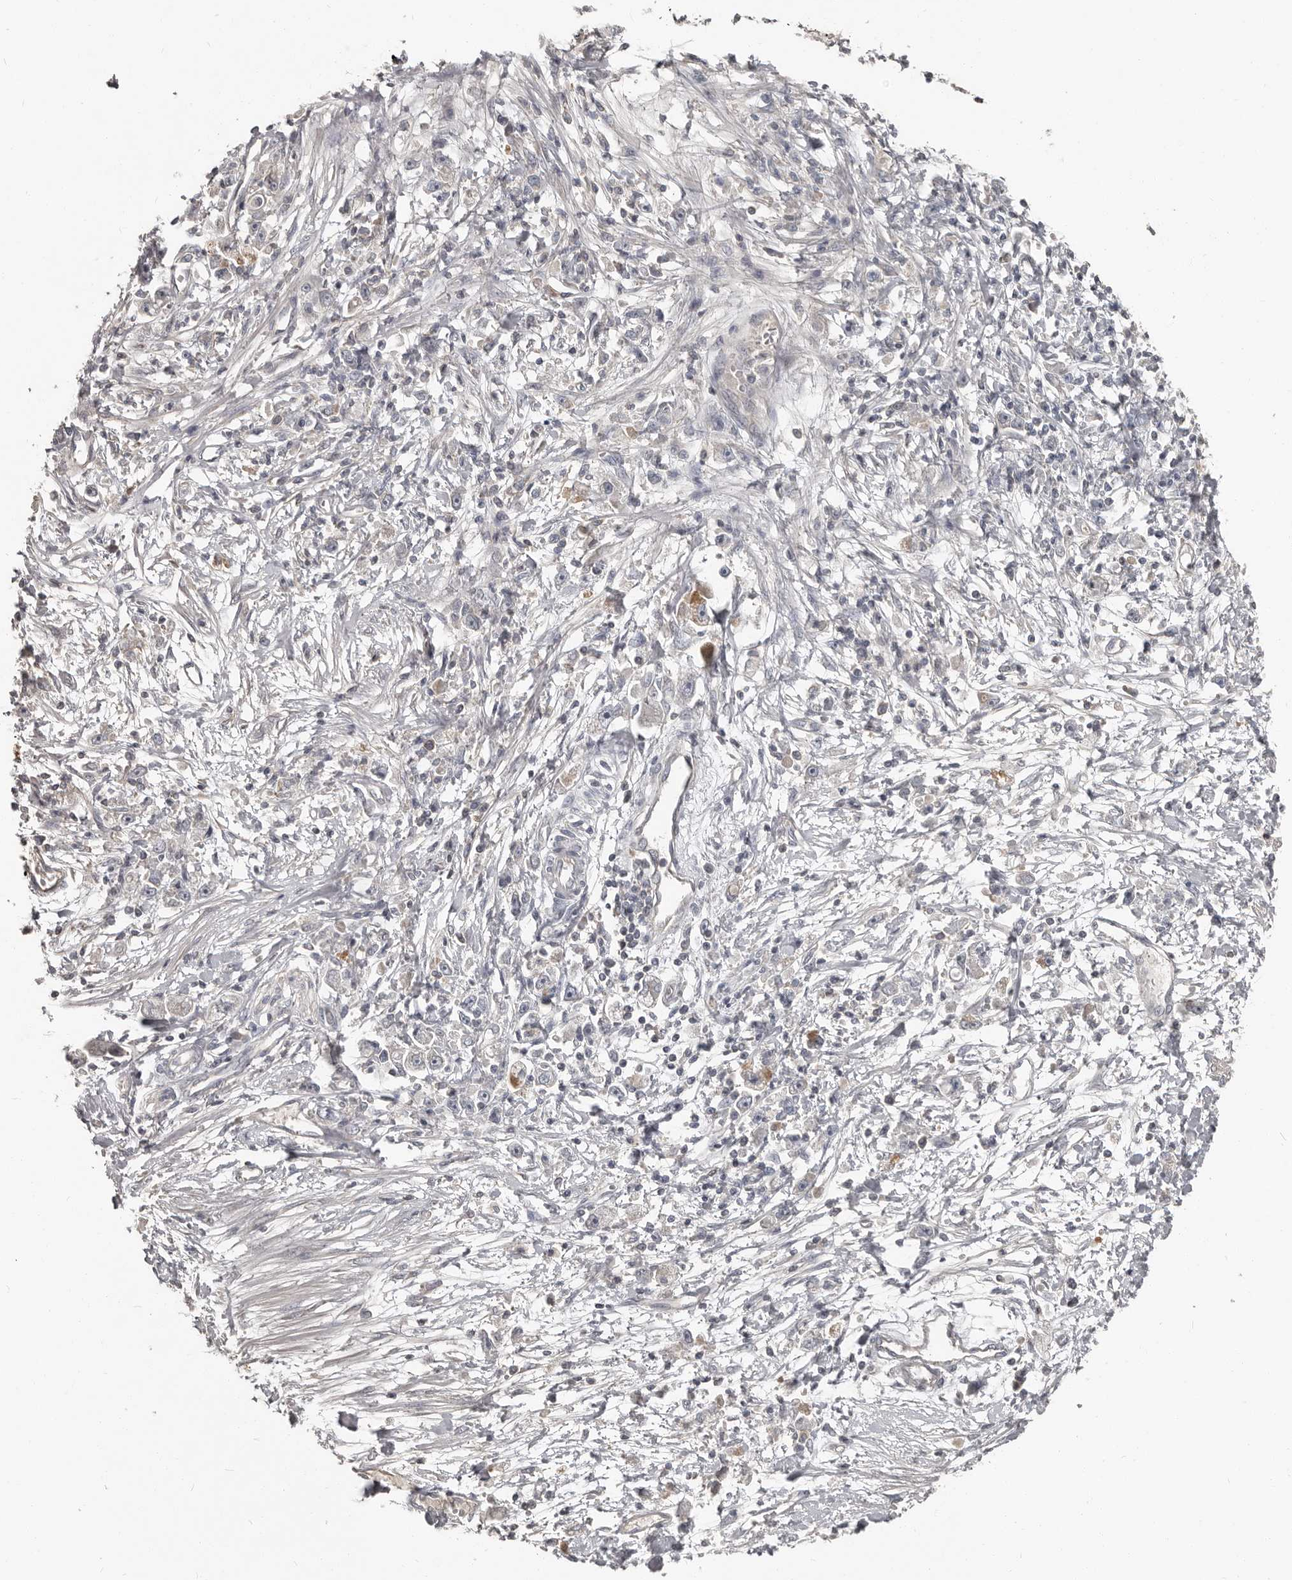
{"staining": {"intensity": "negative", "quantity": "none", "location": "none"}, "tissue": "stomach cancer", "cell_type": "Tumor cells", "image_type": "cancer", "snomed": [{"axis": "morphology", "description": "Adenocarcinoma, NOS"}, {"axis": "topography", "description": "Stomach"}], "caption": "Stomach cancer was stained to show a protein in brown. There is no significant expression in tumor cells. (Stains: DAB IHC with hematoxylin counter stain, Microscopy: brightfield microscopy at high magnification).", "gene": "CA6", "patient": {"sex": "female", "age": 59}}